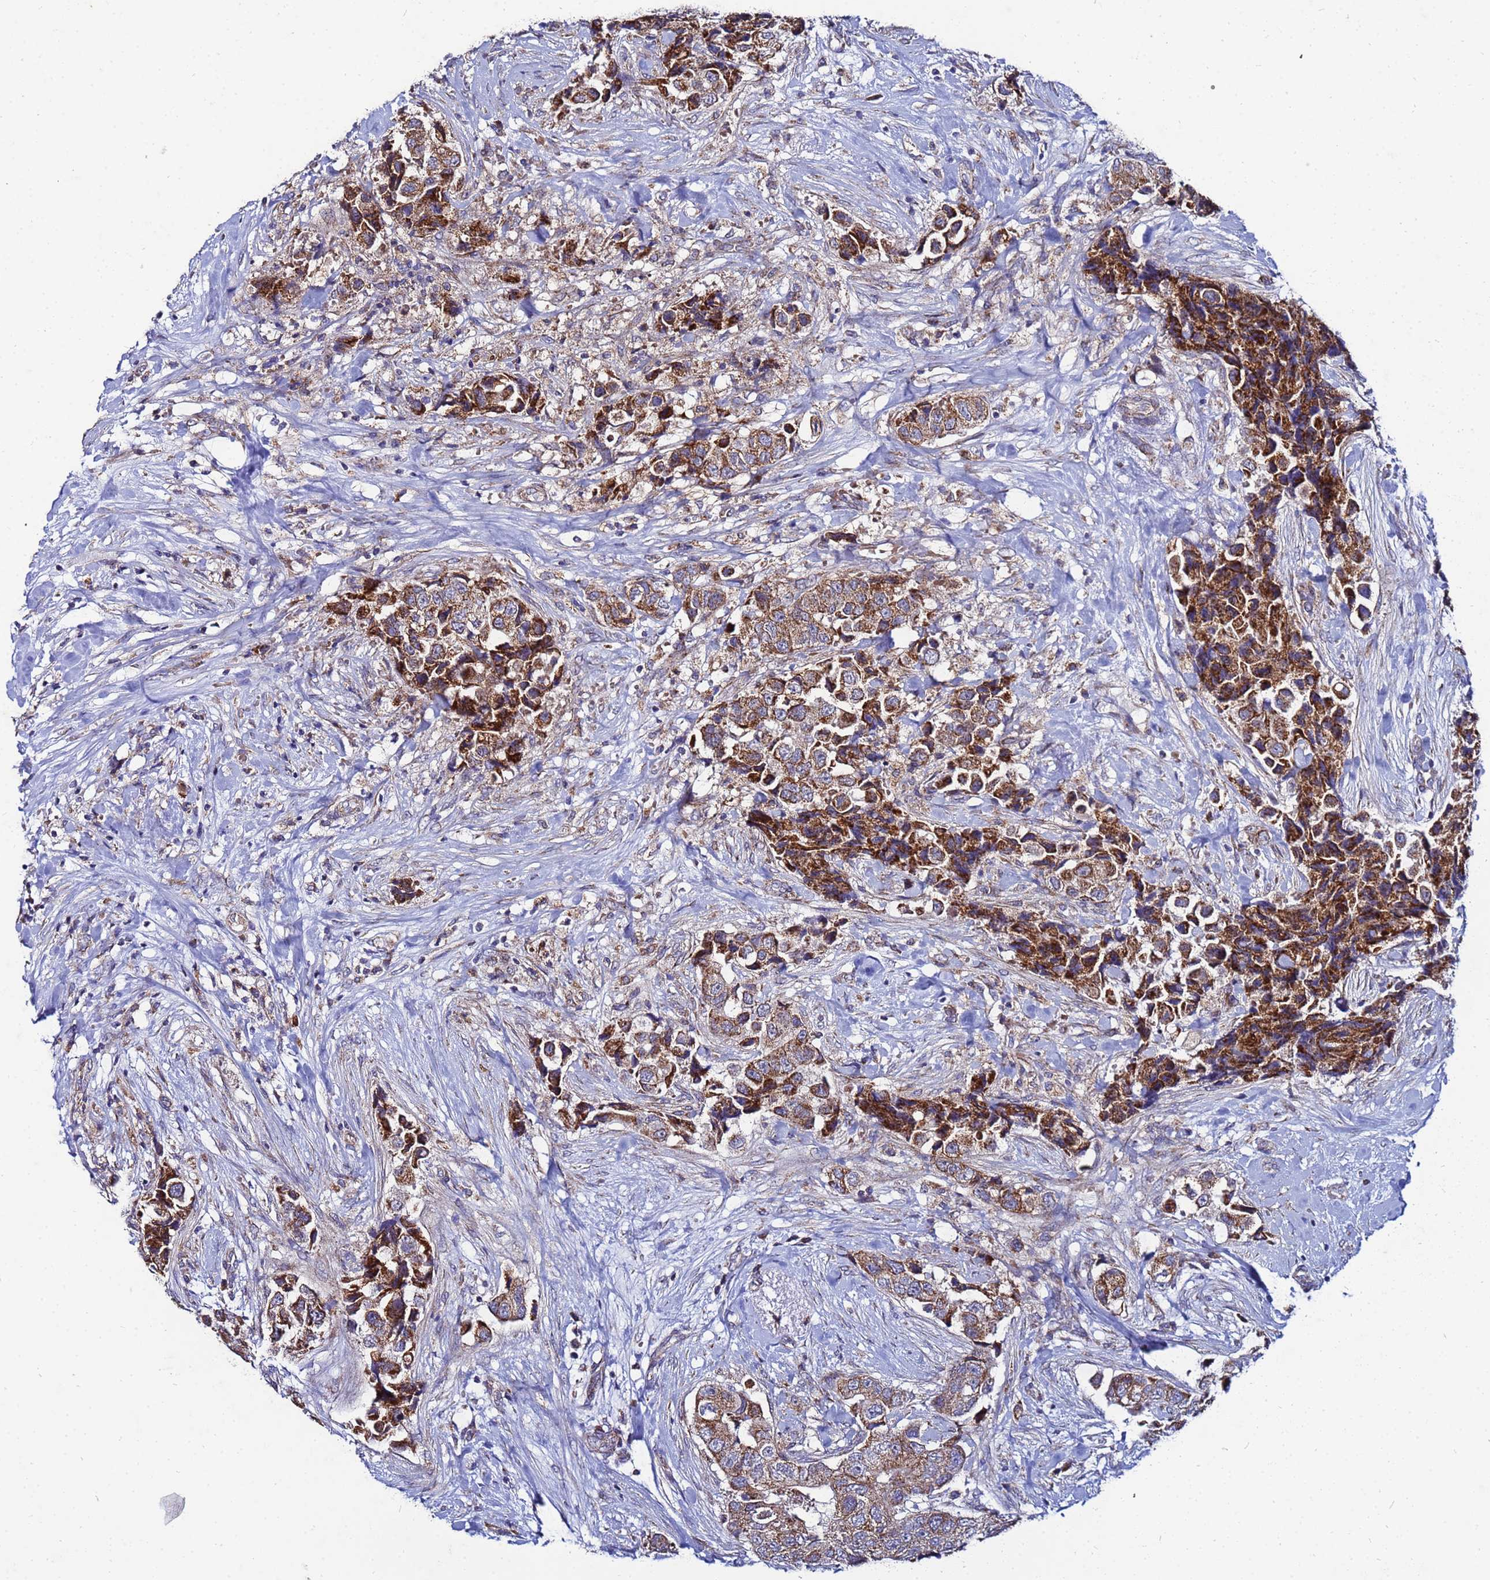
{"staining": {"intensity": "strong", "quantity": ">75%", "location": "cytoplasmic/membranous"}, "tissue": "breast cancer", "cell_type": "Tumor cells", "image_type": "cancer", "snomed": [{"axis": "morphology", "description": "Normal tissue, NOS"}, {"axis": "morphology", "description": "Duct carcinoma"}, {"axis": "topography", "description": "Breast"}], "caption": "Immunohistochemical staining of breast invasive ductal carcinoma exhibits high levels of strong cytoplasmic/membranous protein staining in approximately >75% of tumor cells.", "gene": "FAHD2A", "patient": {"sex": "female", "age": 62}}